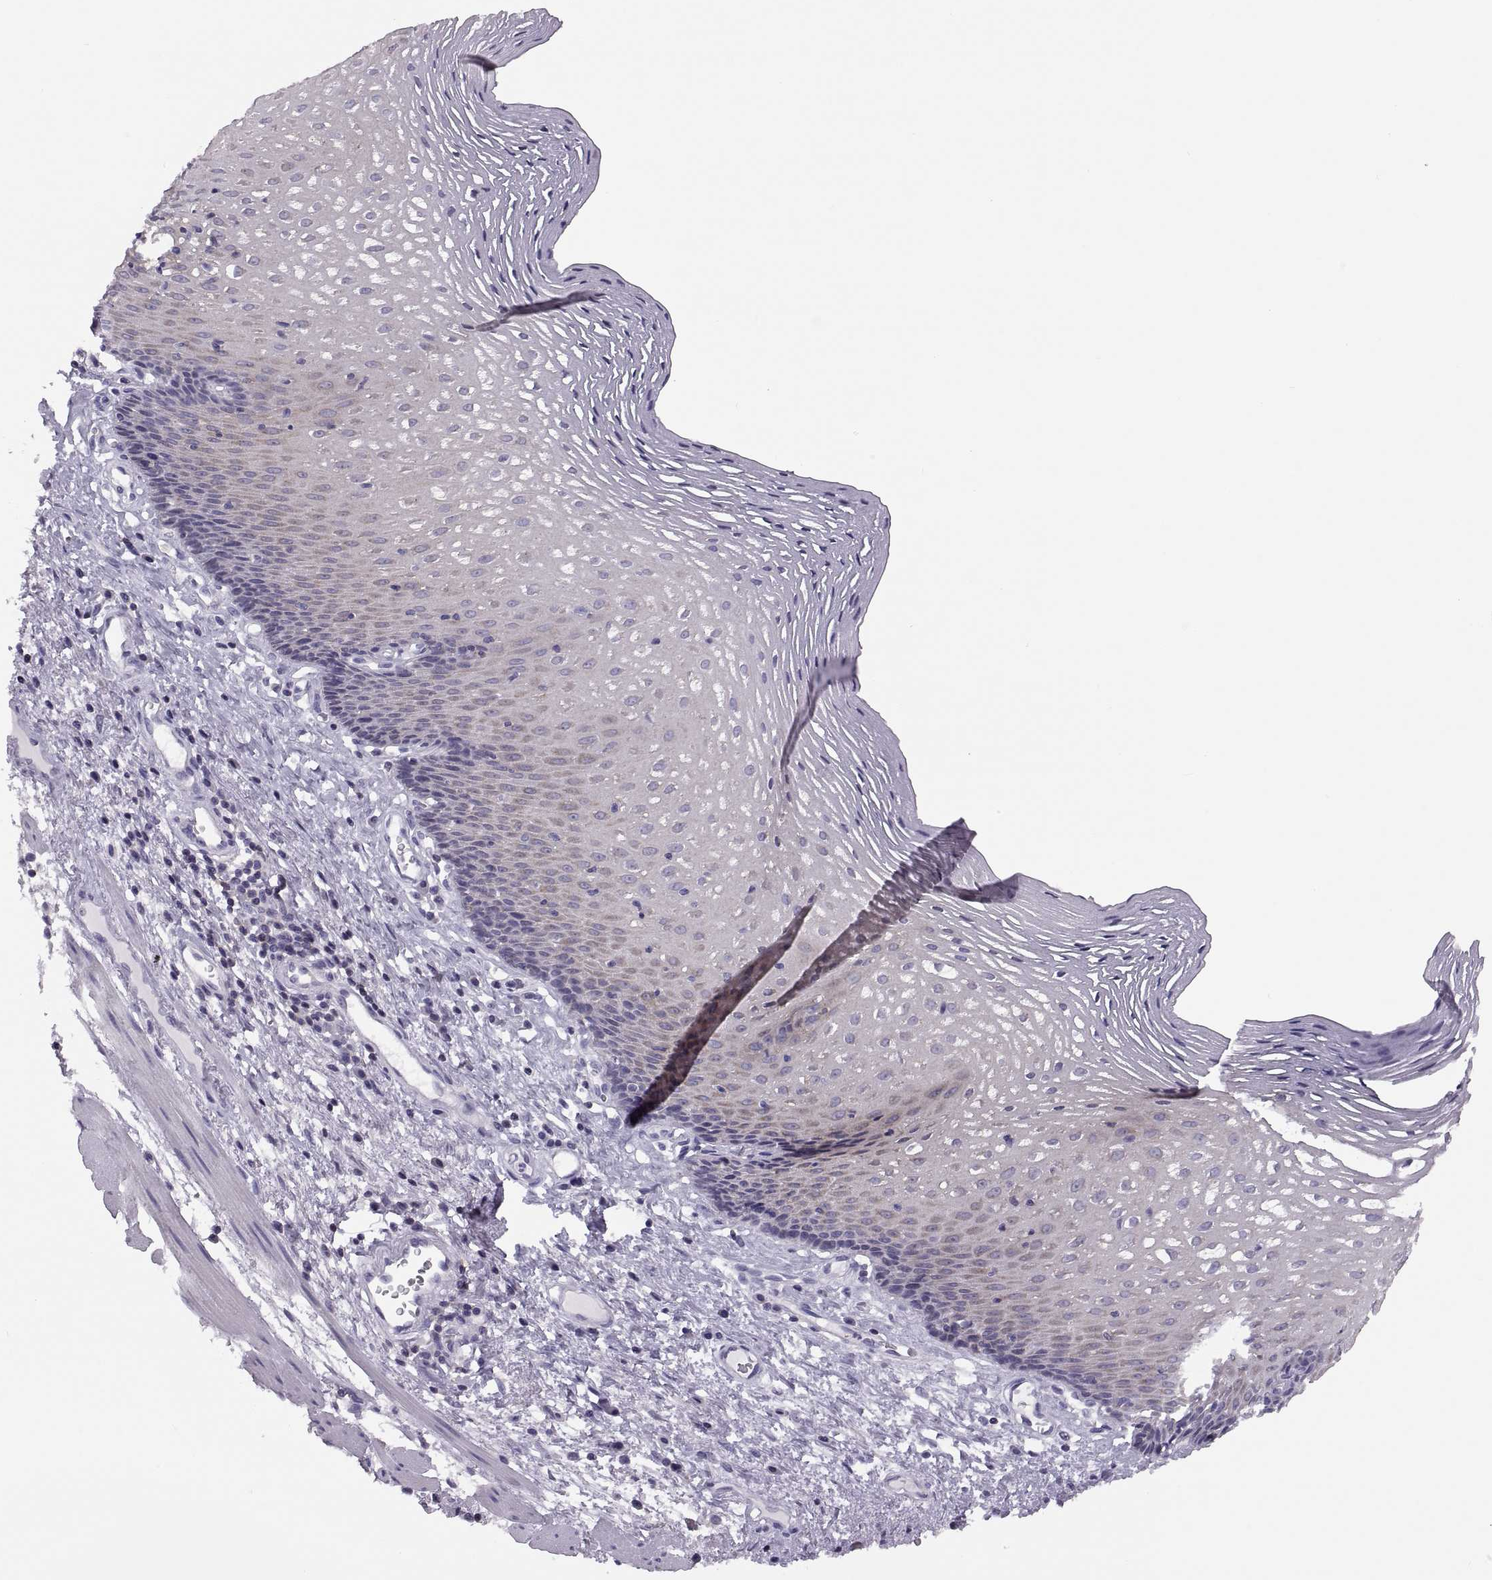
{"staining": {"intensity": "weak", "quantity": "25%-75%", "location": "cytoplasmic/membranous"}, "tissue": "esophagus", "cell_type": "Squamous epithelial cells", "image_type": "normal", "snomed": [{"axis": "morphology", "description": "Normal tissue, NOS"}, {"axis": "topography", "description": "Esophagus"}], "caption": "Protein expression analysis of benign esophagus shows weak cytoplasmic/membranous positivity in about 25%-75% of squamous epithelial cells. (DAB = brown stain, brightfield microscopy at high magnification).", "gene": "TTC21A", "patient": {"sex": "male", "age": 76}}